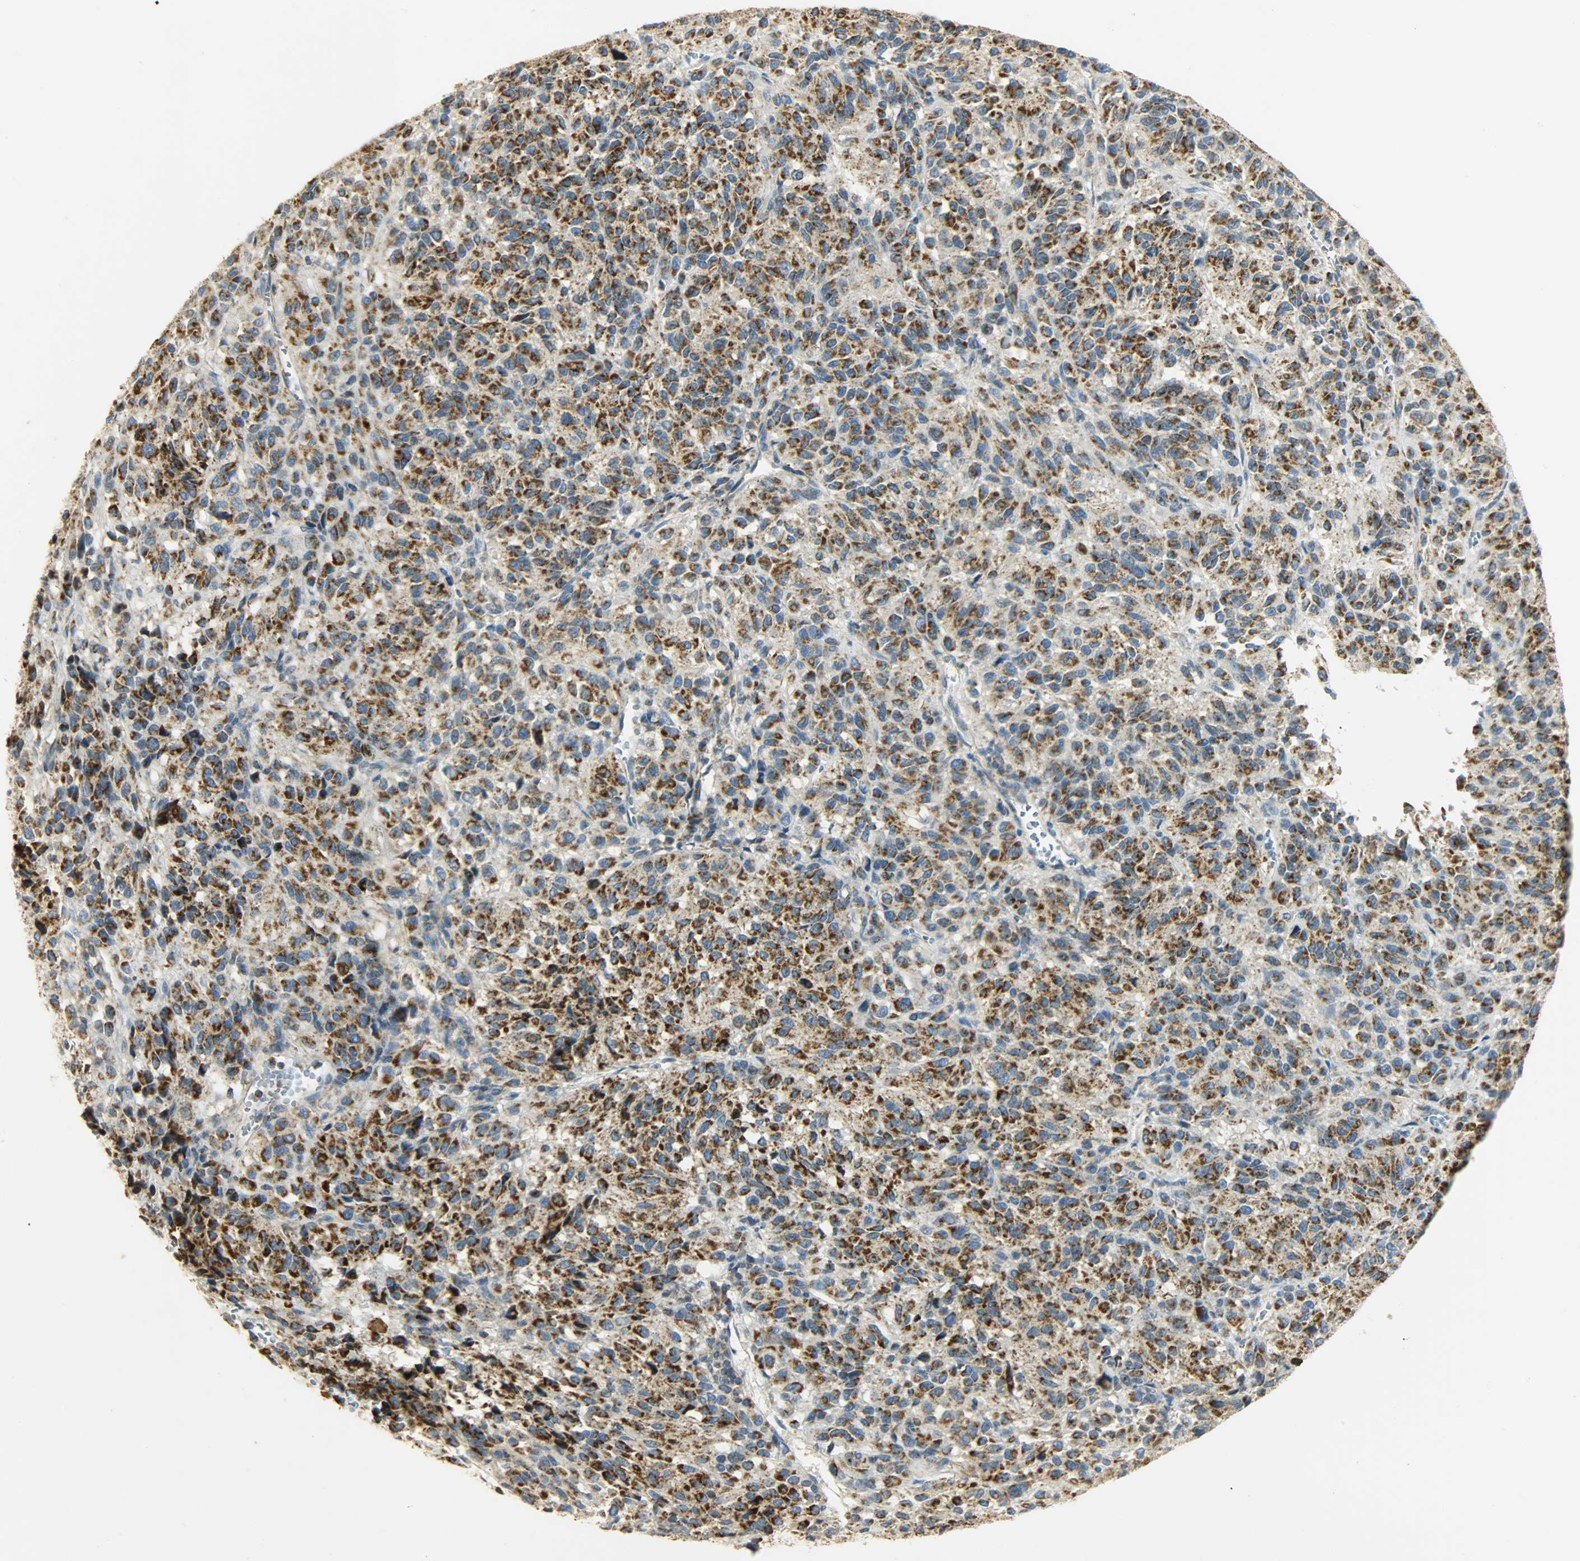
{"staining": {"intensity": "strong", "quantity": ">75%", "location": "cytoplasmic/membranous"}, "tissue": "melanoma", "cell_type": "Tumor cells", "image_type": "cancer", "snomed": [{"axis": "morphology", "description": "Malignant melanoma, Metastatic site"}, {"axis": "topography", "description": "Lung"}], "caption": "Malignant melanoma (metastatic site) stained with DAB (3,3'-diaminobenzidine) immunohistochemistry (IHC) shows high levels of strong cytoplasmic/membranous staining in approximately >75% of tumor cells.", "gene": "NNT", "patient": {"sex": "male", "age": 64}}